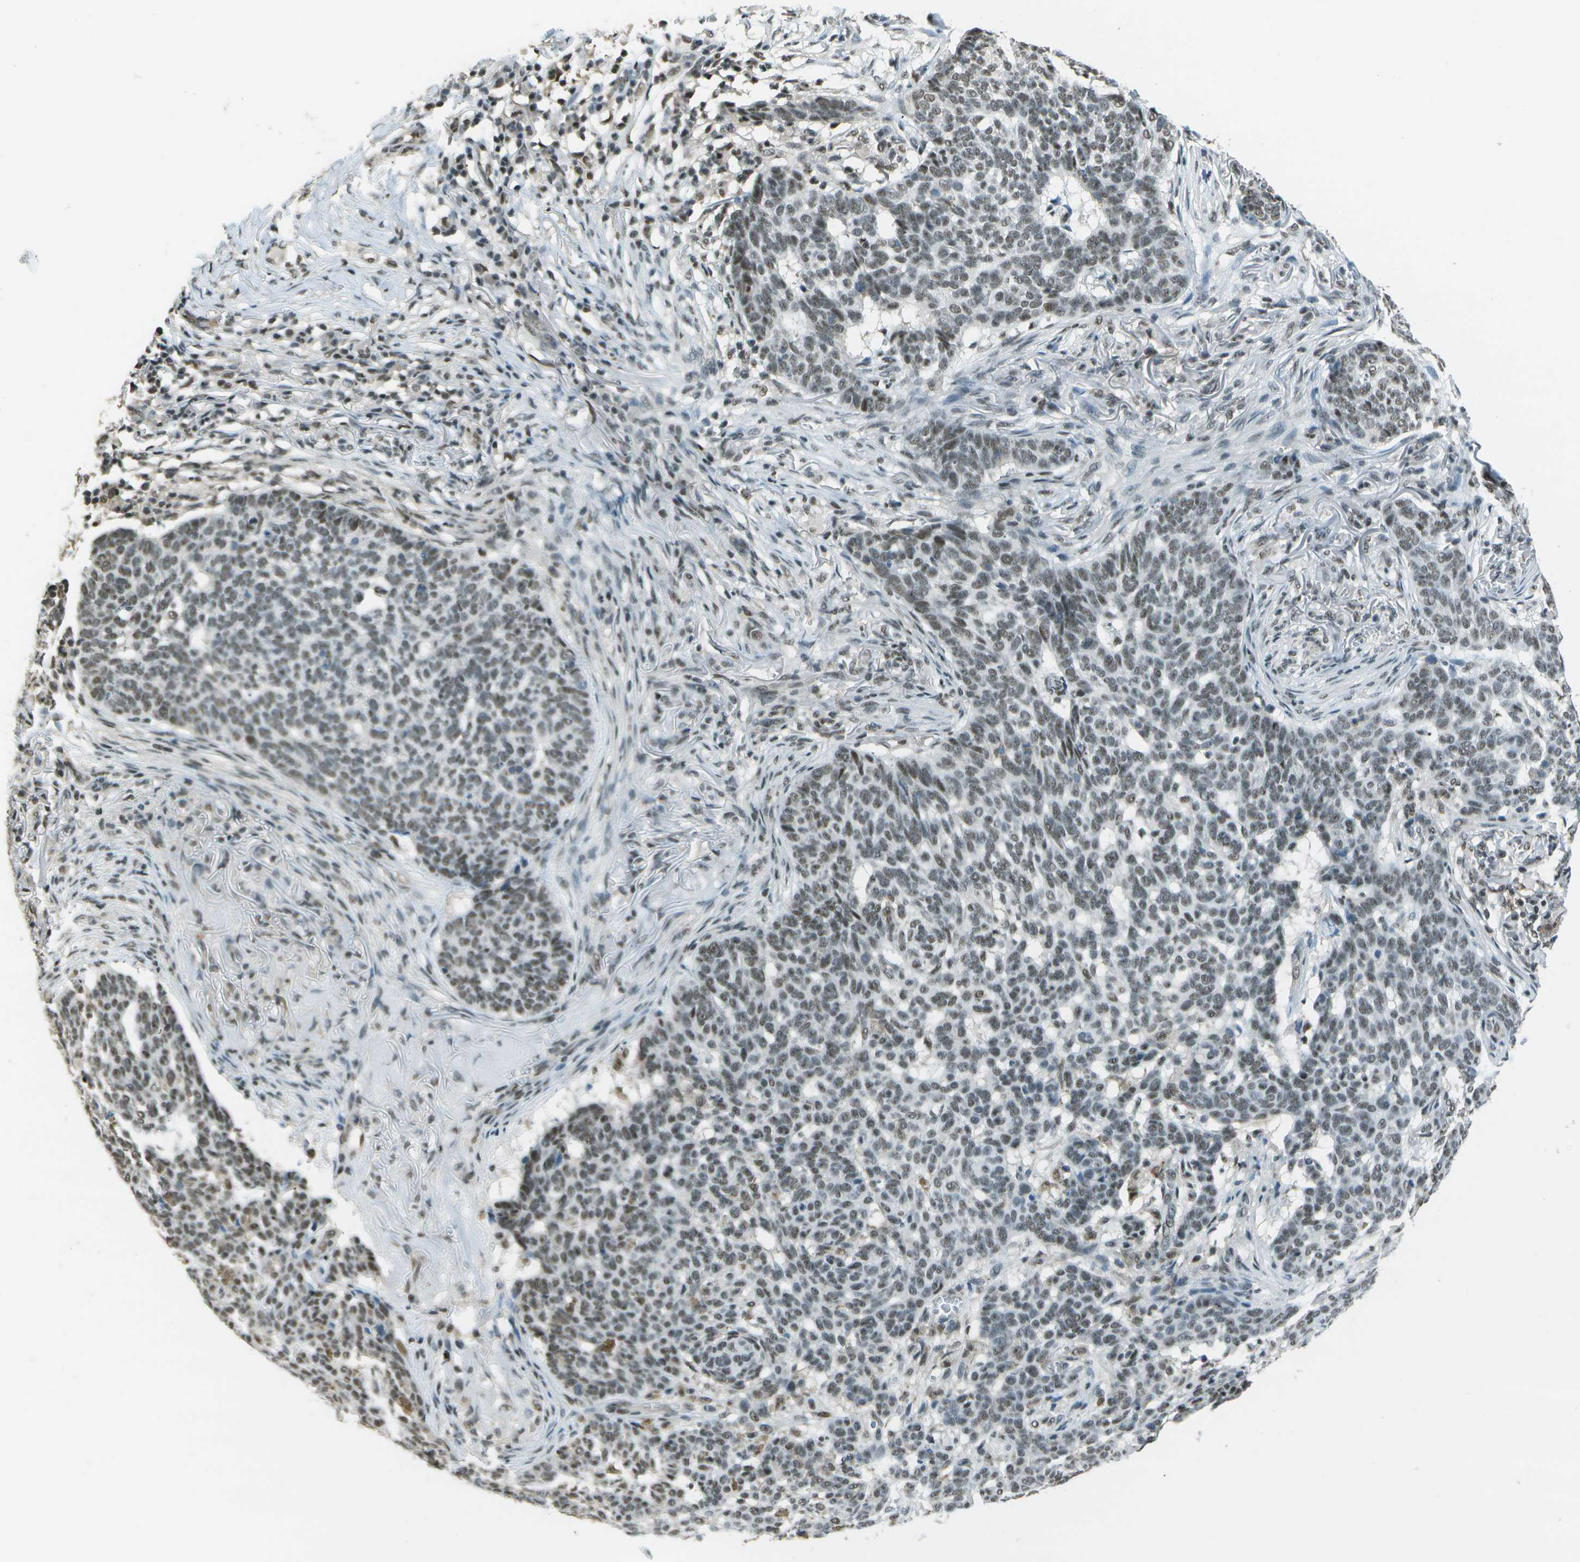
{"staining": {"intensity": "weak", "quantity": ">75%", "location": "nuclear"}, "tissue": "skin cancer", "cell_type": "Tumor cells", "image_type": "cancer", "snomed": [{"axis": "morphology", "description": "Basal cell carcinoma"}, {"axis": "topography", "description": "Skin"}], "caption": "Protein staining of basal cell carcinoma (skin) tissue demonstrates weak nuclear positivity in approximately >75% of tumor cells.", "gene": "DEPDC1", "patient": {"sex": "male", "age": 85}}